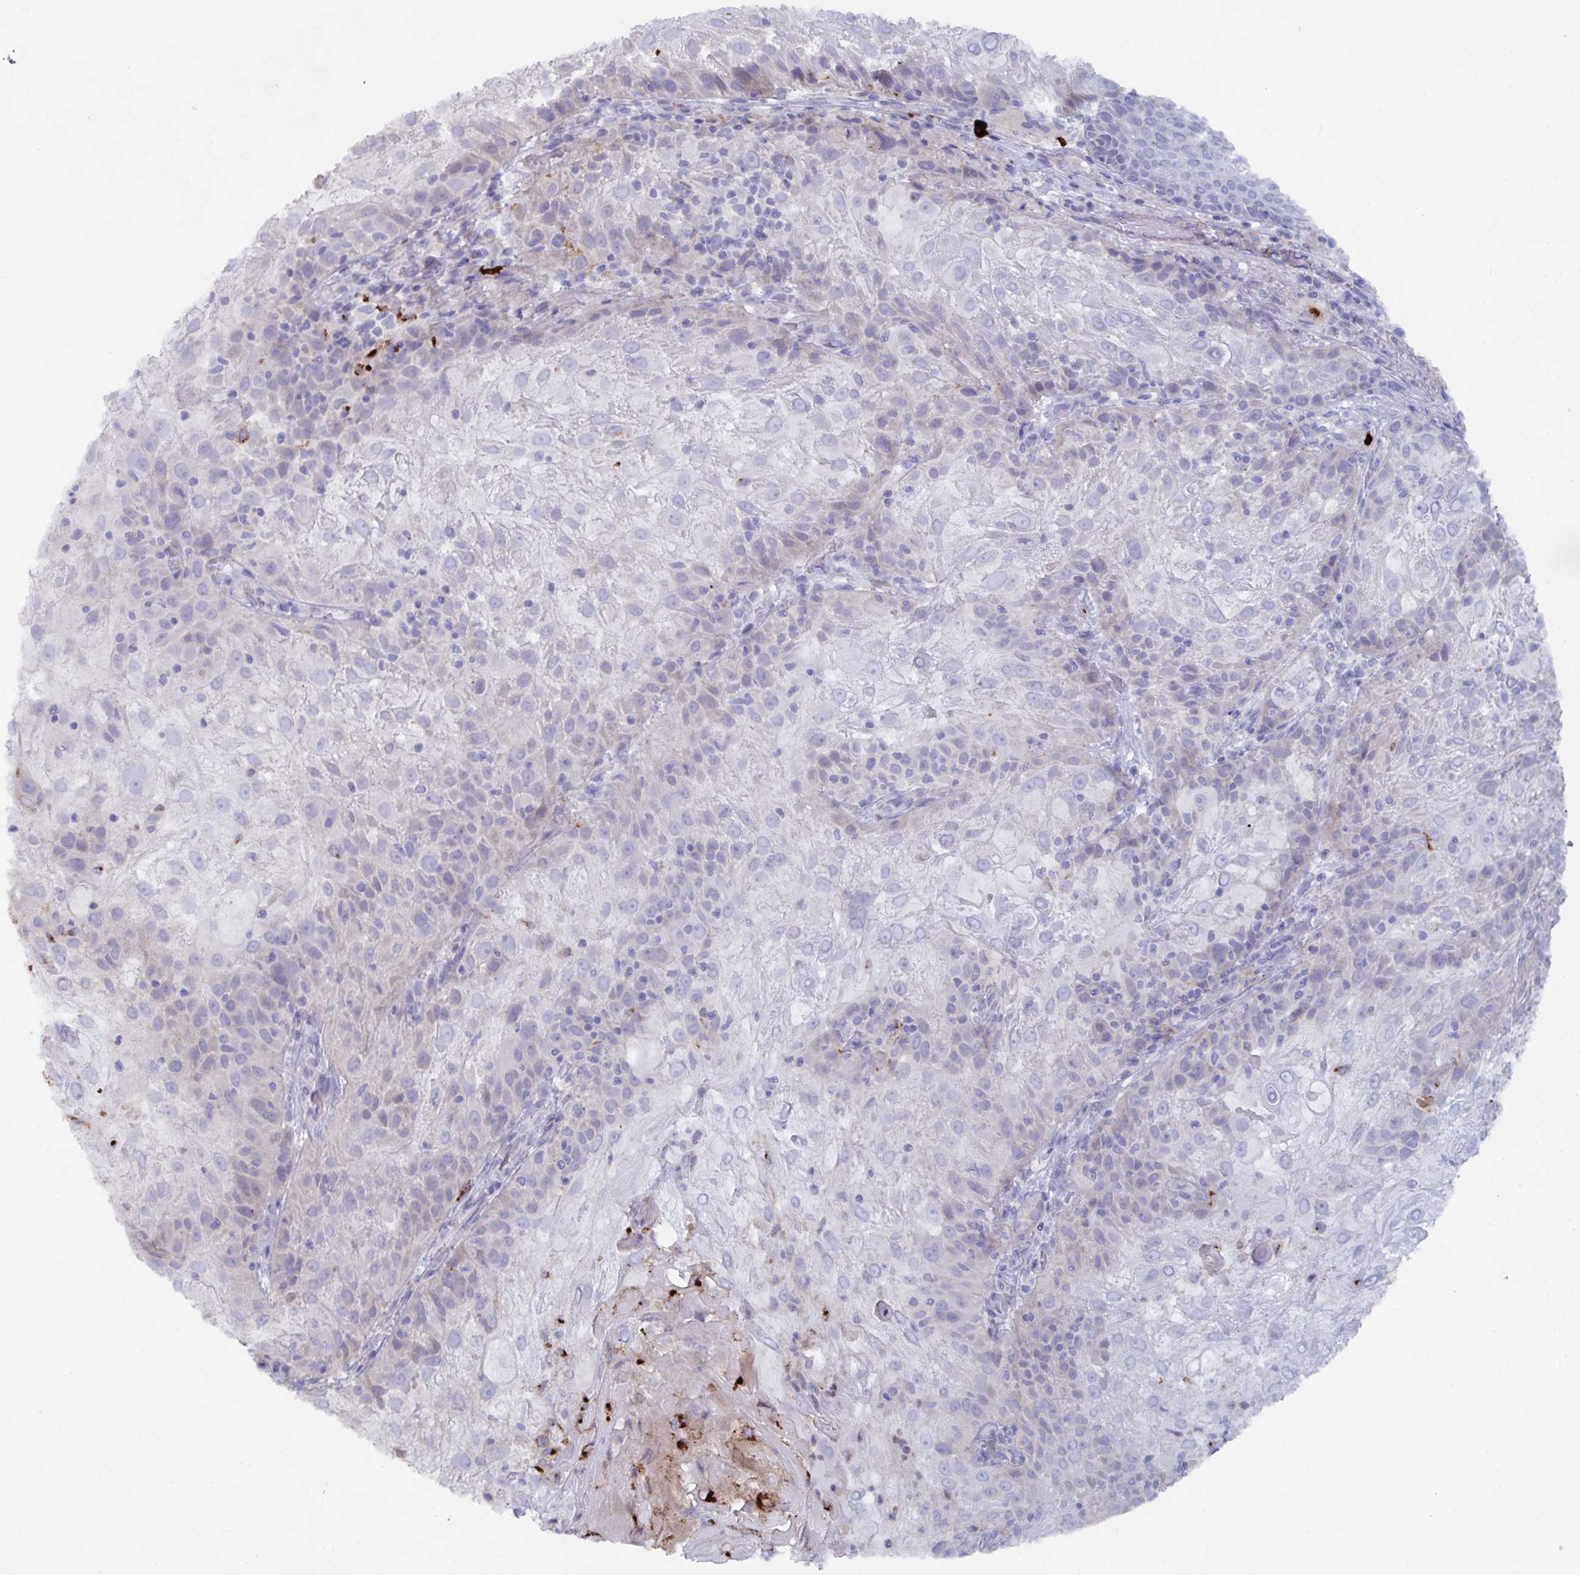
{"staining": {"intensity": "negative", "quantity": "none", "location": "none"}, "tissue": "skin cancer", "cell_type": "Tumor cells", "image_type": "cancer", "snomed": [{"axis": "morphology", "description": "Normal tissue, NOS"}, {"axis": "morphology", "description": "Squamous cell carcinoma, NOS"}, {"axis": "topography", "description": "Skin"}], "caption": "There is no significant staining in tumor cells of skin squamous cell carcinoma.", "gene": "KCNK5", "patient": {"sex": "female", "age": 83}}